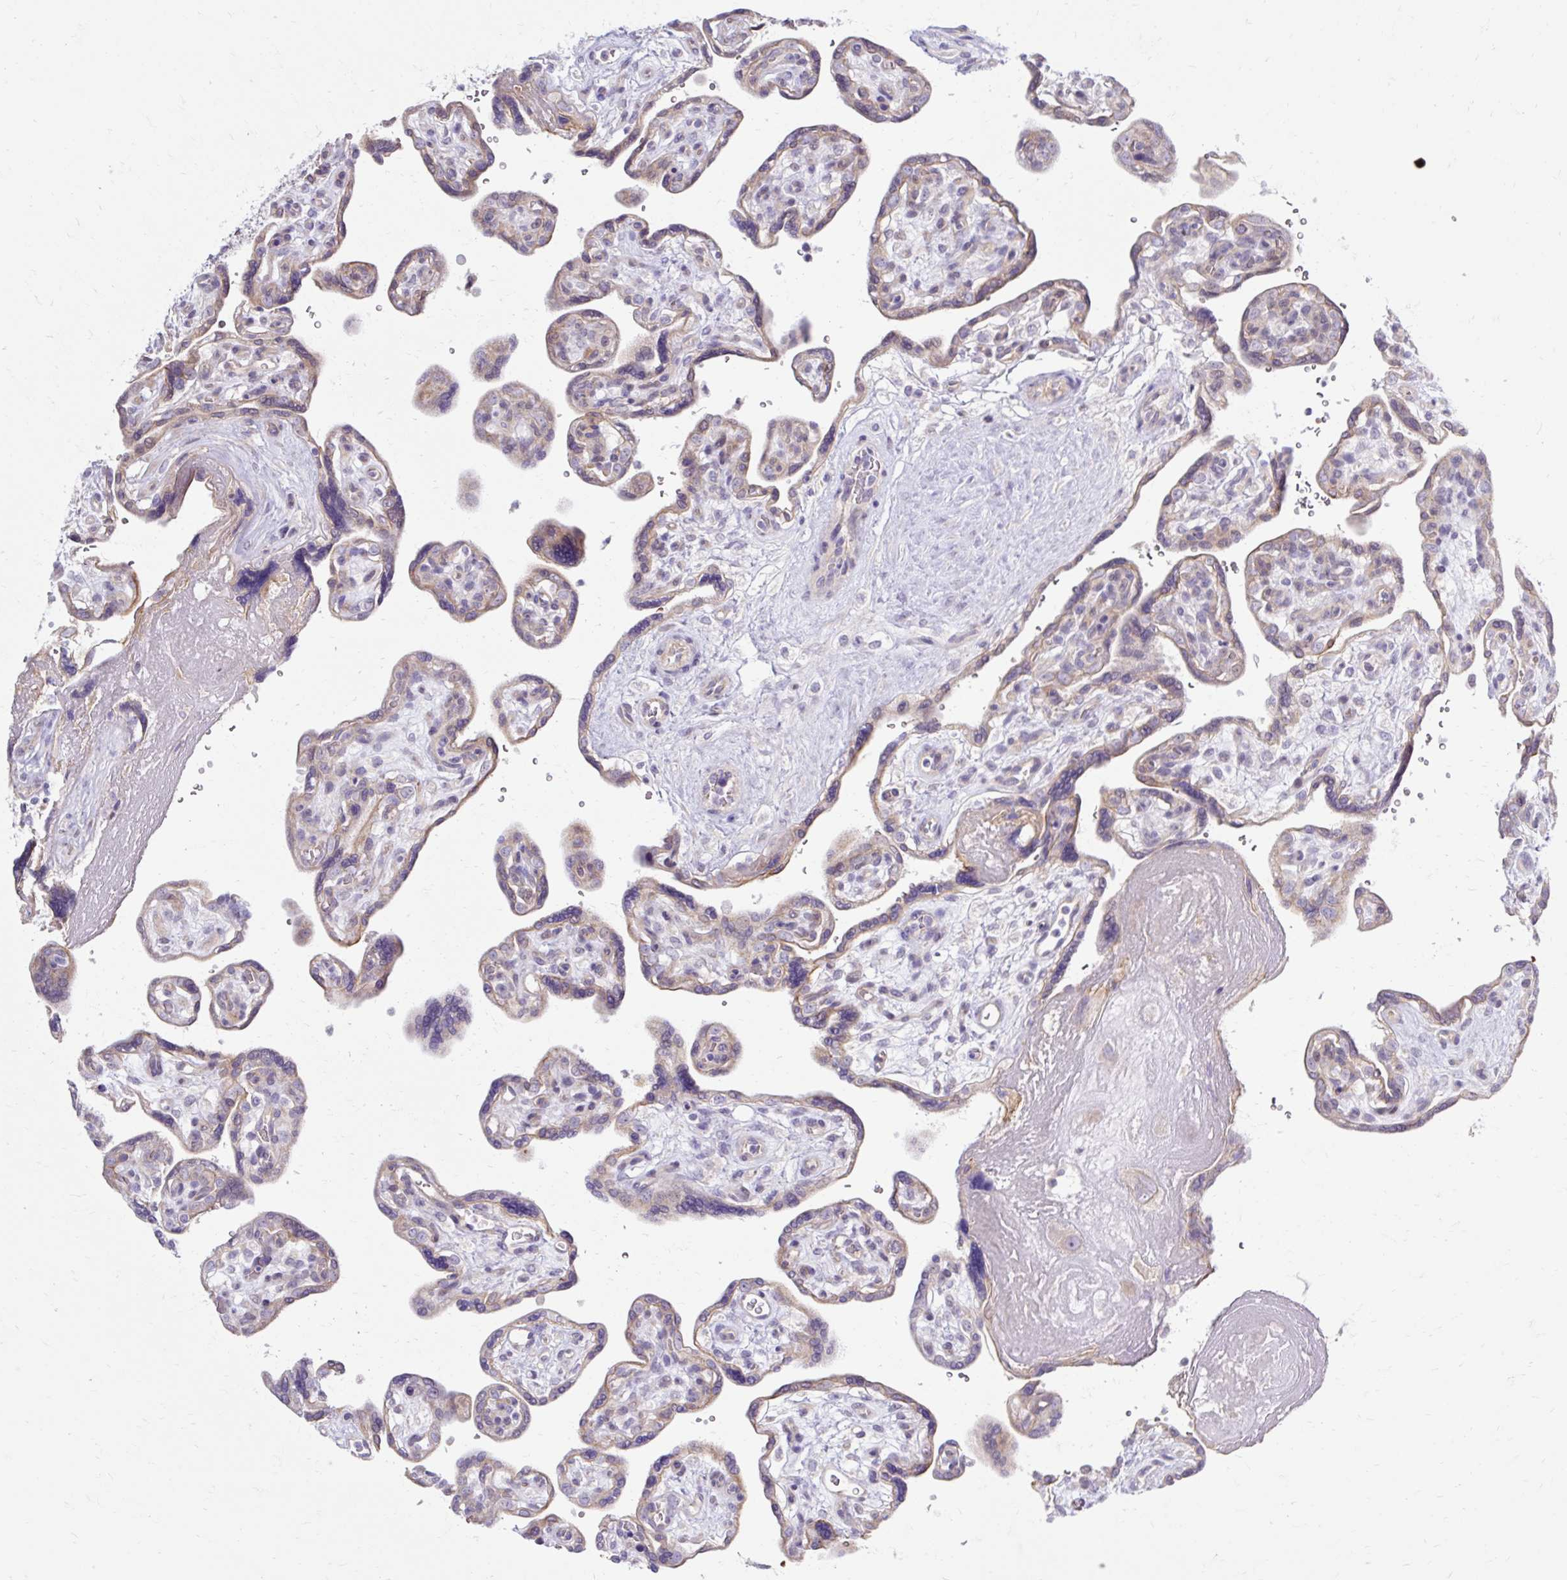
{"staining": {"intensity": "negative", "quantity": "none", "location": "none"}, "tissue": "placenta", "cell_type": "Decidual cells", "image_type": "normal", "snomed": [{"axis": "morphology", "description": "Normal tissue, NOS"}, {"axis": "topography", "description": "Placenta"}], "caption": "This is a photomicrograph of immunohistochemistry staining of normal placenta, which shows no staining in decidual cells. (IHC, brightfield microscopy, high magnification).", "gene": "USHBP1", "patient": {"sex": "female", "age": 39}}